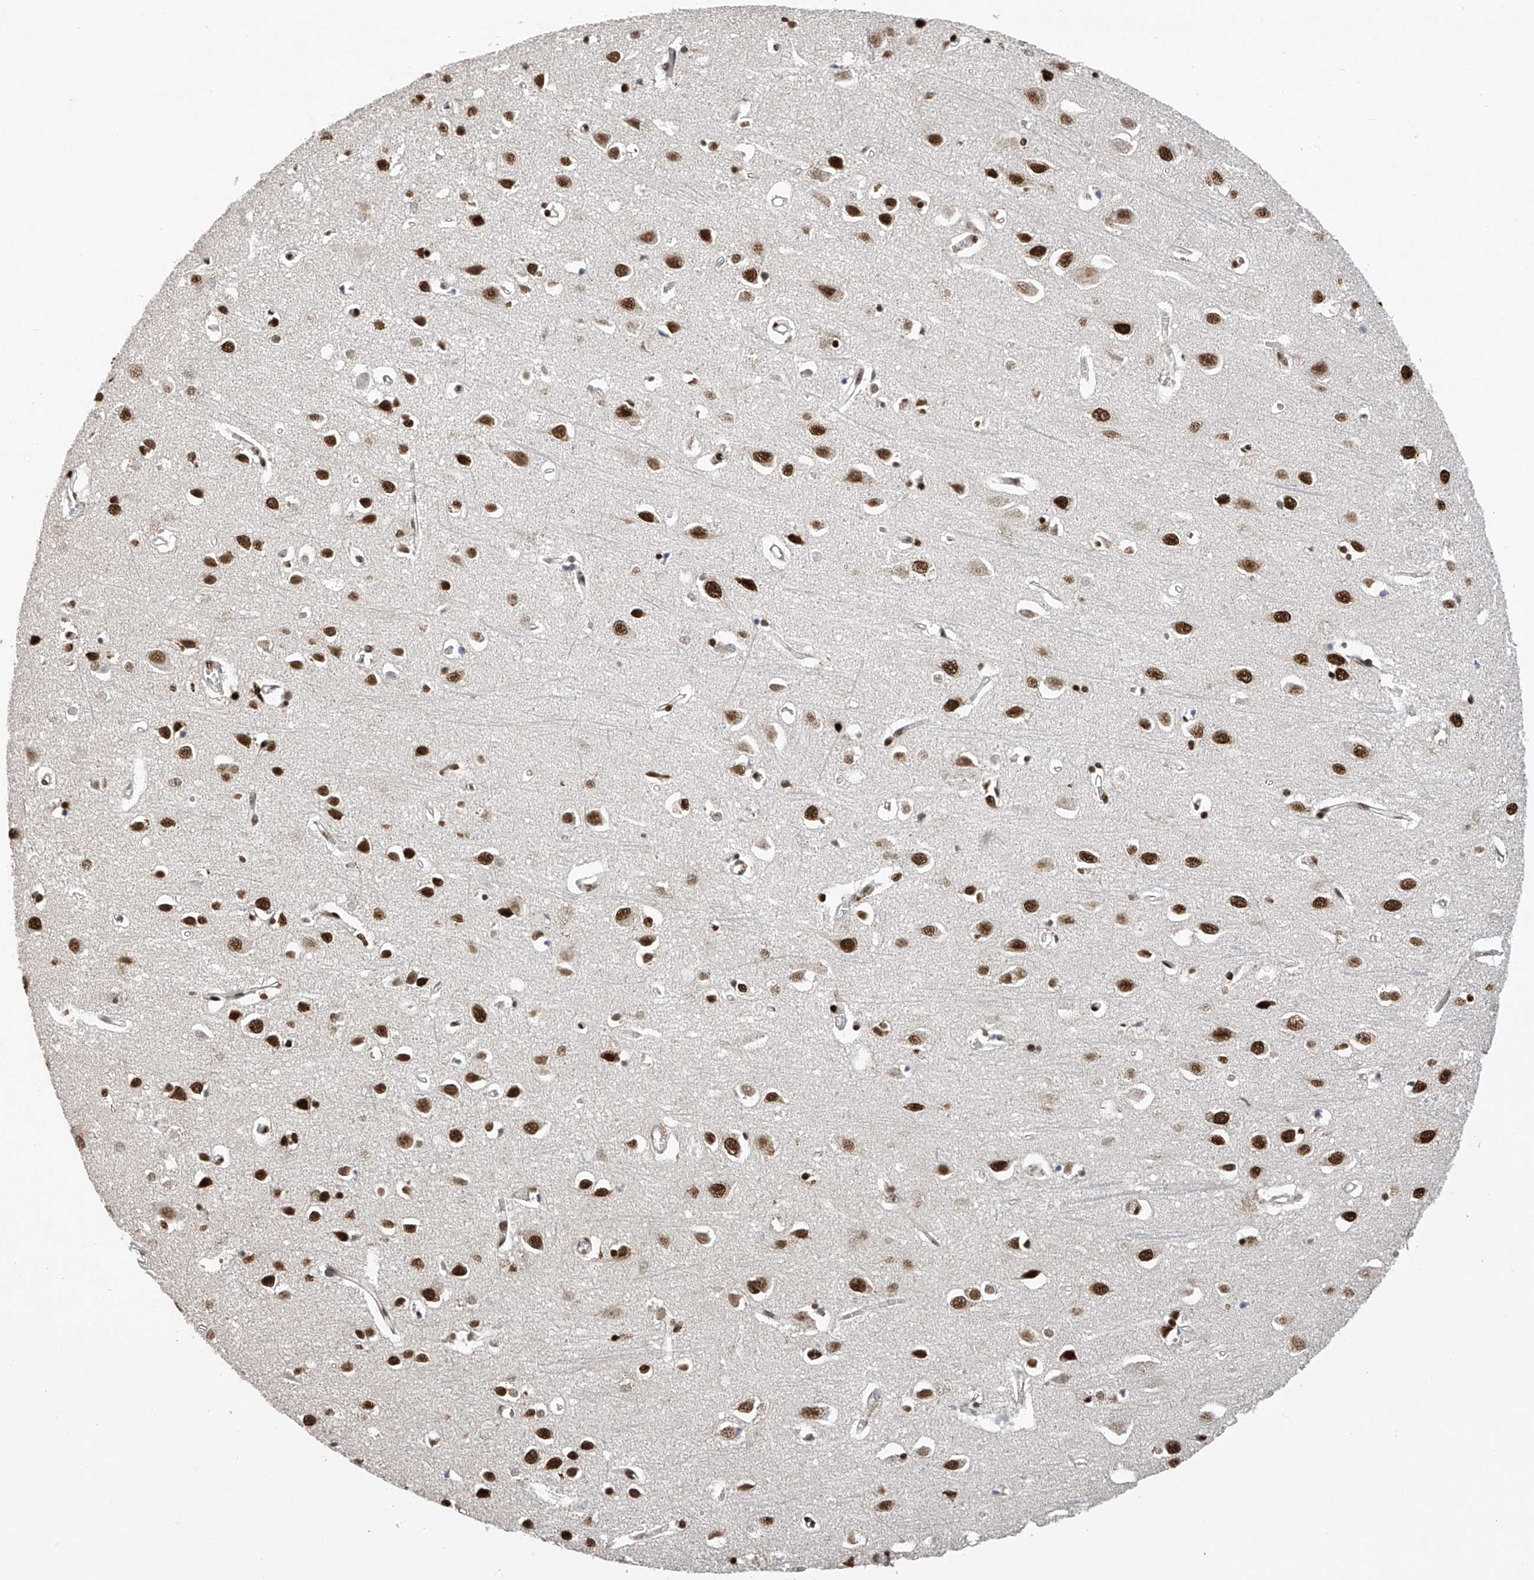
{"staining": {"intensity": "moderate", "quantity": "25%-75%", "location": "nuclear"}, "tissue": "cerebral cortex", "cell_type": "Endothelial cells", "image_type": "normal", "snomed": [{"axis": "morphology", "description": "Normal tissue, NOS"}, {"axis": "topography", "description": "Cerebral cortex"}], "caption": "A brown stain shows moderate nuclear expression of a protein in endothelial cells of normal cerebral cortex.", "gene": "APLF", "patient": {"sex": "female", "age": 64}}